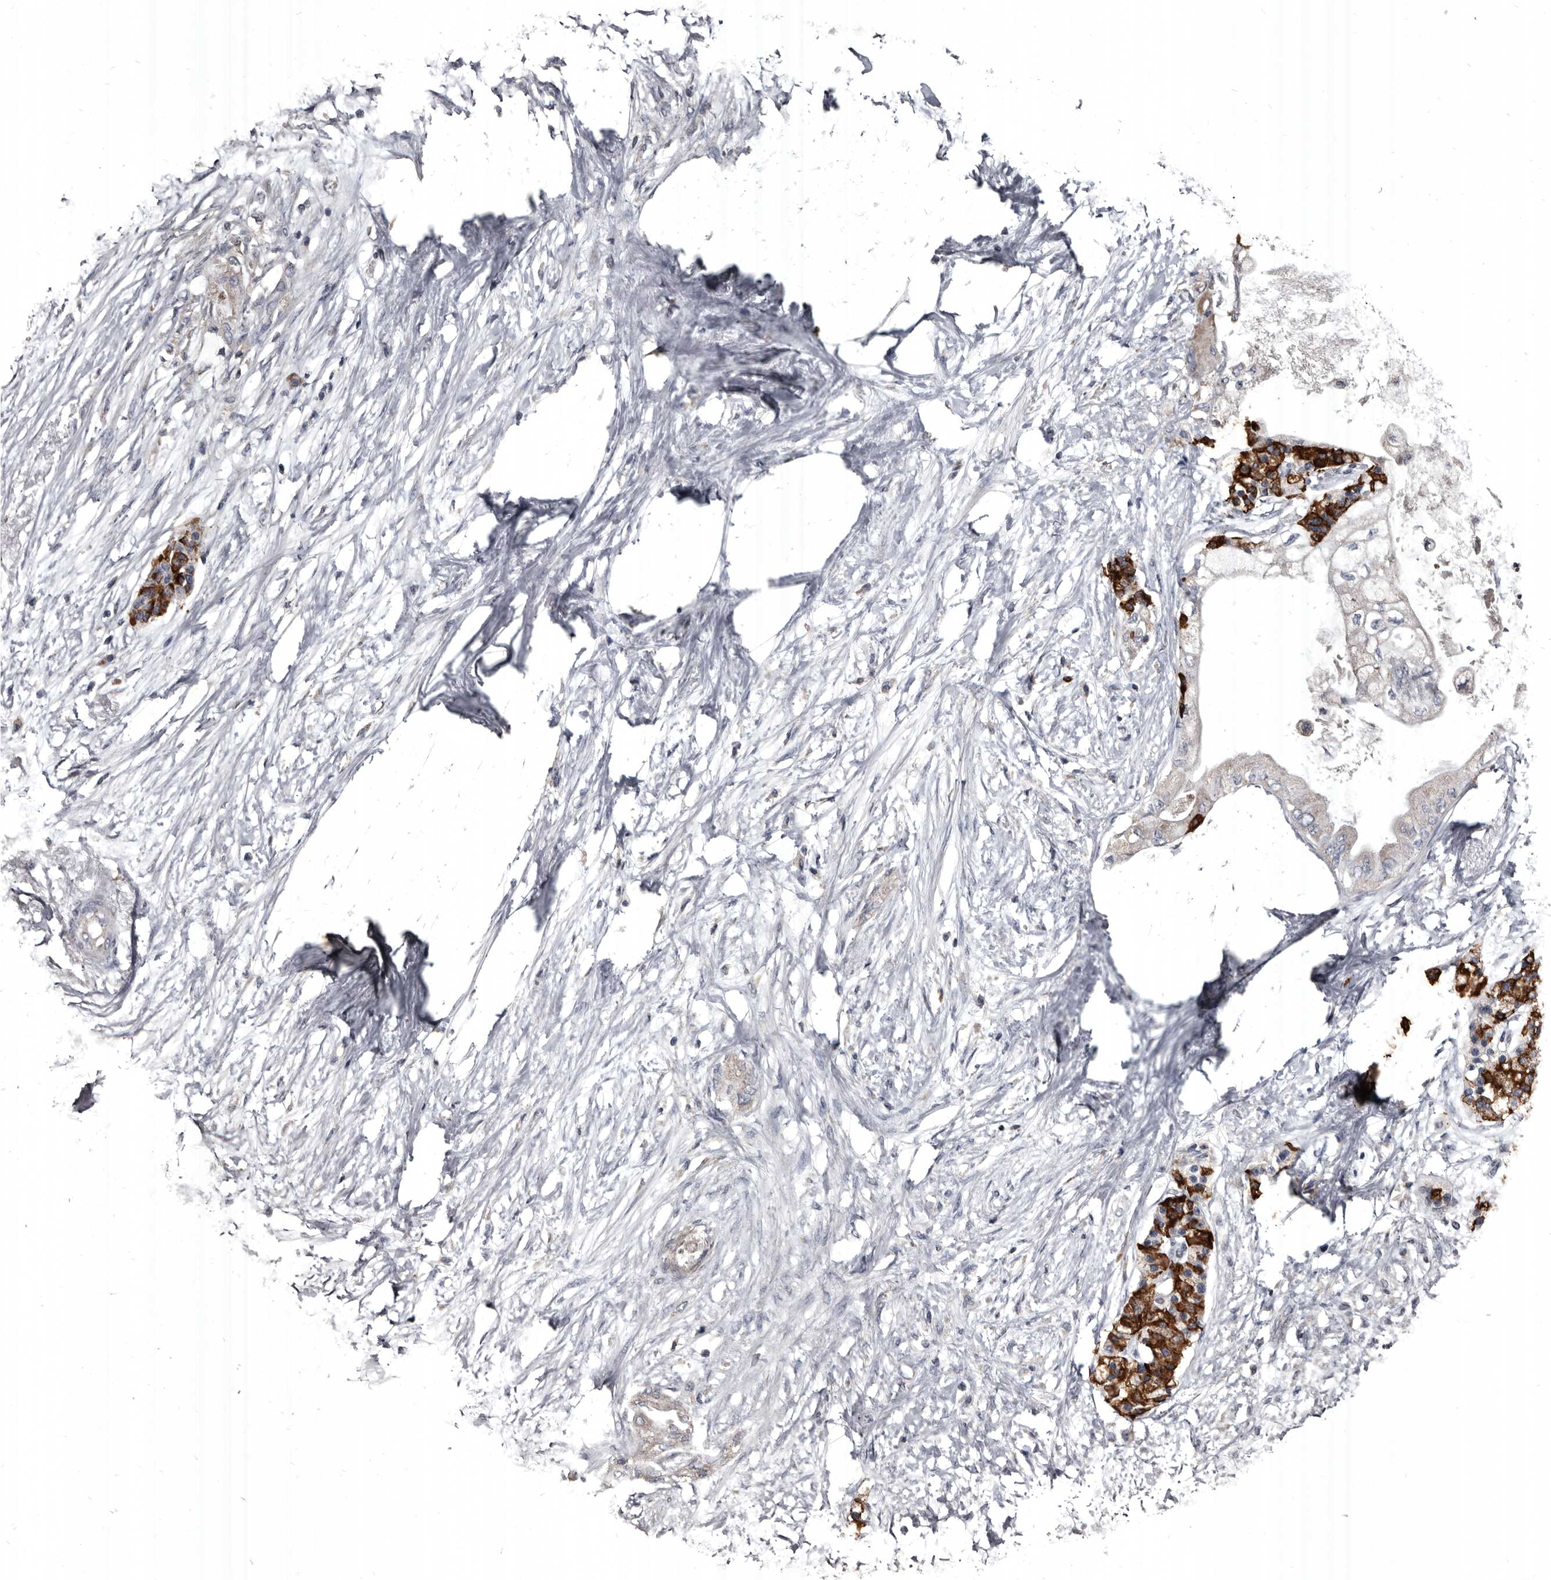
{"staining": {"intensity": "moderate", "quantity": "25%-75%", "location": "cytoplasmic/membranous"}, "tissue": "pancreatic cancer", "cell_type": "Tumor cells", "image_type": "cancer", "snomed": [{"axis": "morphology", "description": "Normal tissue, NOS"}, {"axis": "morphology", "description": "Adenocarcinoma, NOS"}, {"axis": "topography", "description": "Pancreas"}, {"axis": "topography", "description": "Duodenum"}], "caption": "This image reveals adenocarcinoma (pancreatic) stained with IHC to label a protein in brown. The cytoplasmic/membranous of tumor cells show moderate positivity for the protein. Nuclei are counter-stained blue.", "gene": "GREB1", "patient": {"sex": "female", "age": 60}}